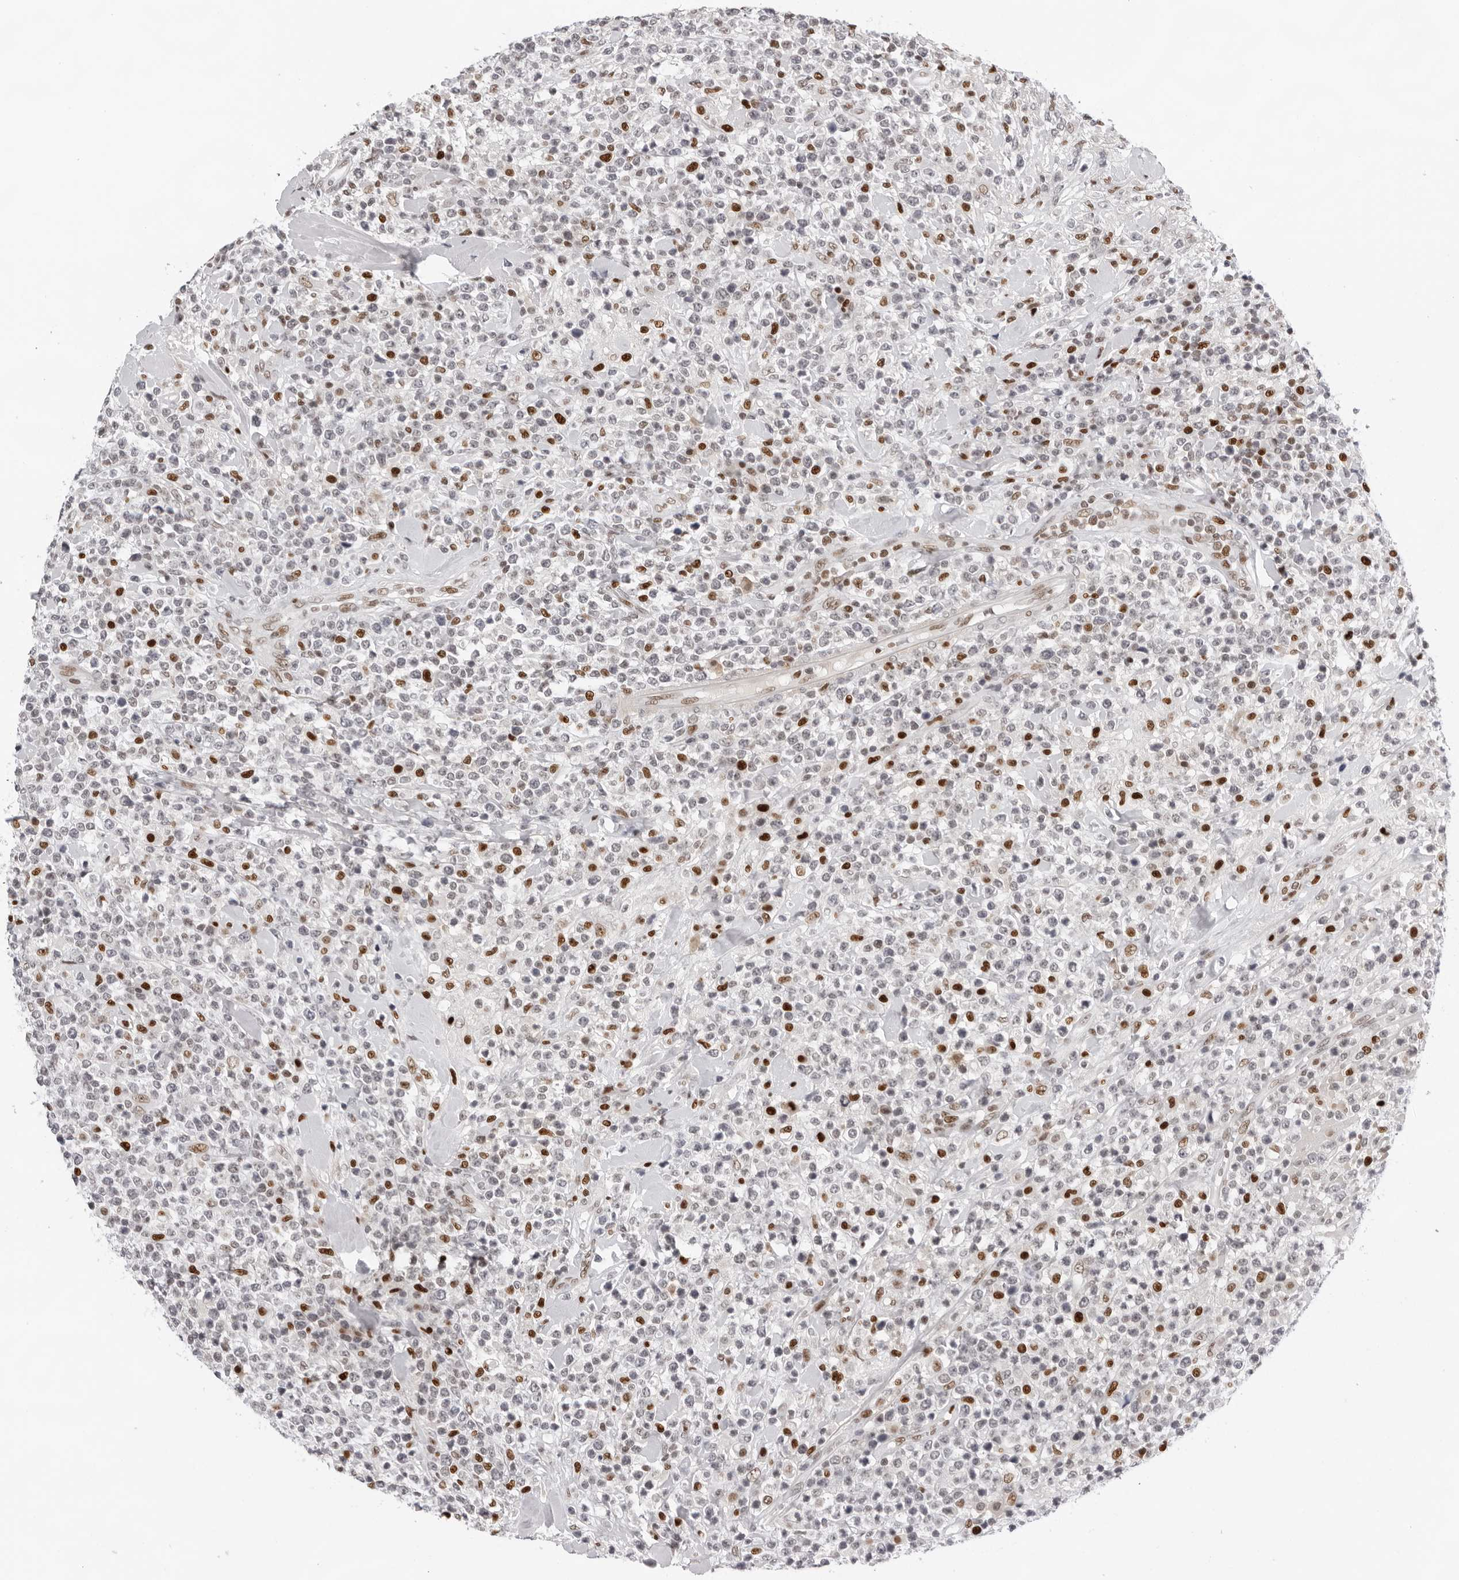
{"staining": {"intensity": "moderate", "quantity": "<25%", "location": "nuclear"}, "tissue": "lymphoma", "cell_type": "Tumor cells", "image_type": "cancer", "snomed": [{"axis": "morphology", "description": "Malignant lymphoma, non-Hodgkin's type, High grade"}, {"axis": "topography", "description": "Colon"}], "caption": "High-grade malignant lymphoma, non-Hodgkin's type tissue exhibits moderate nuclear staining in approximately <25% of tumor cells, visualized by immunohistochemistry. The protein of interest is stained brown, and the nuclei are stained in blue (DAB IHC with brightfield microscopy, high magnification).", "gene": "OGG1", "patient": {"sex": "female", "age": 53}}